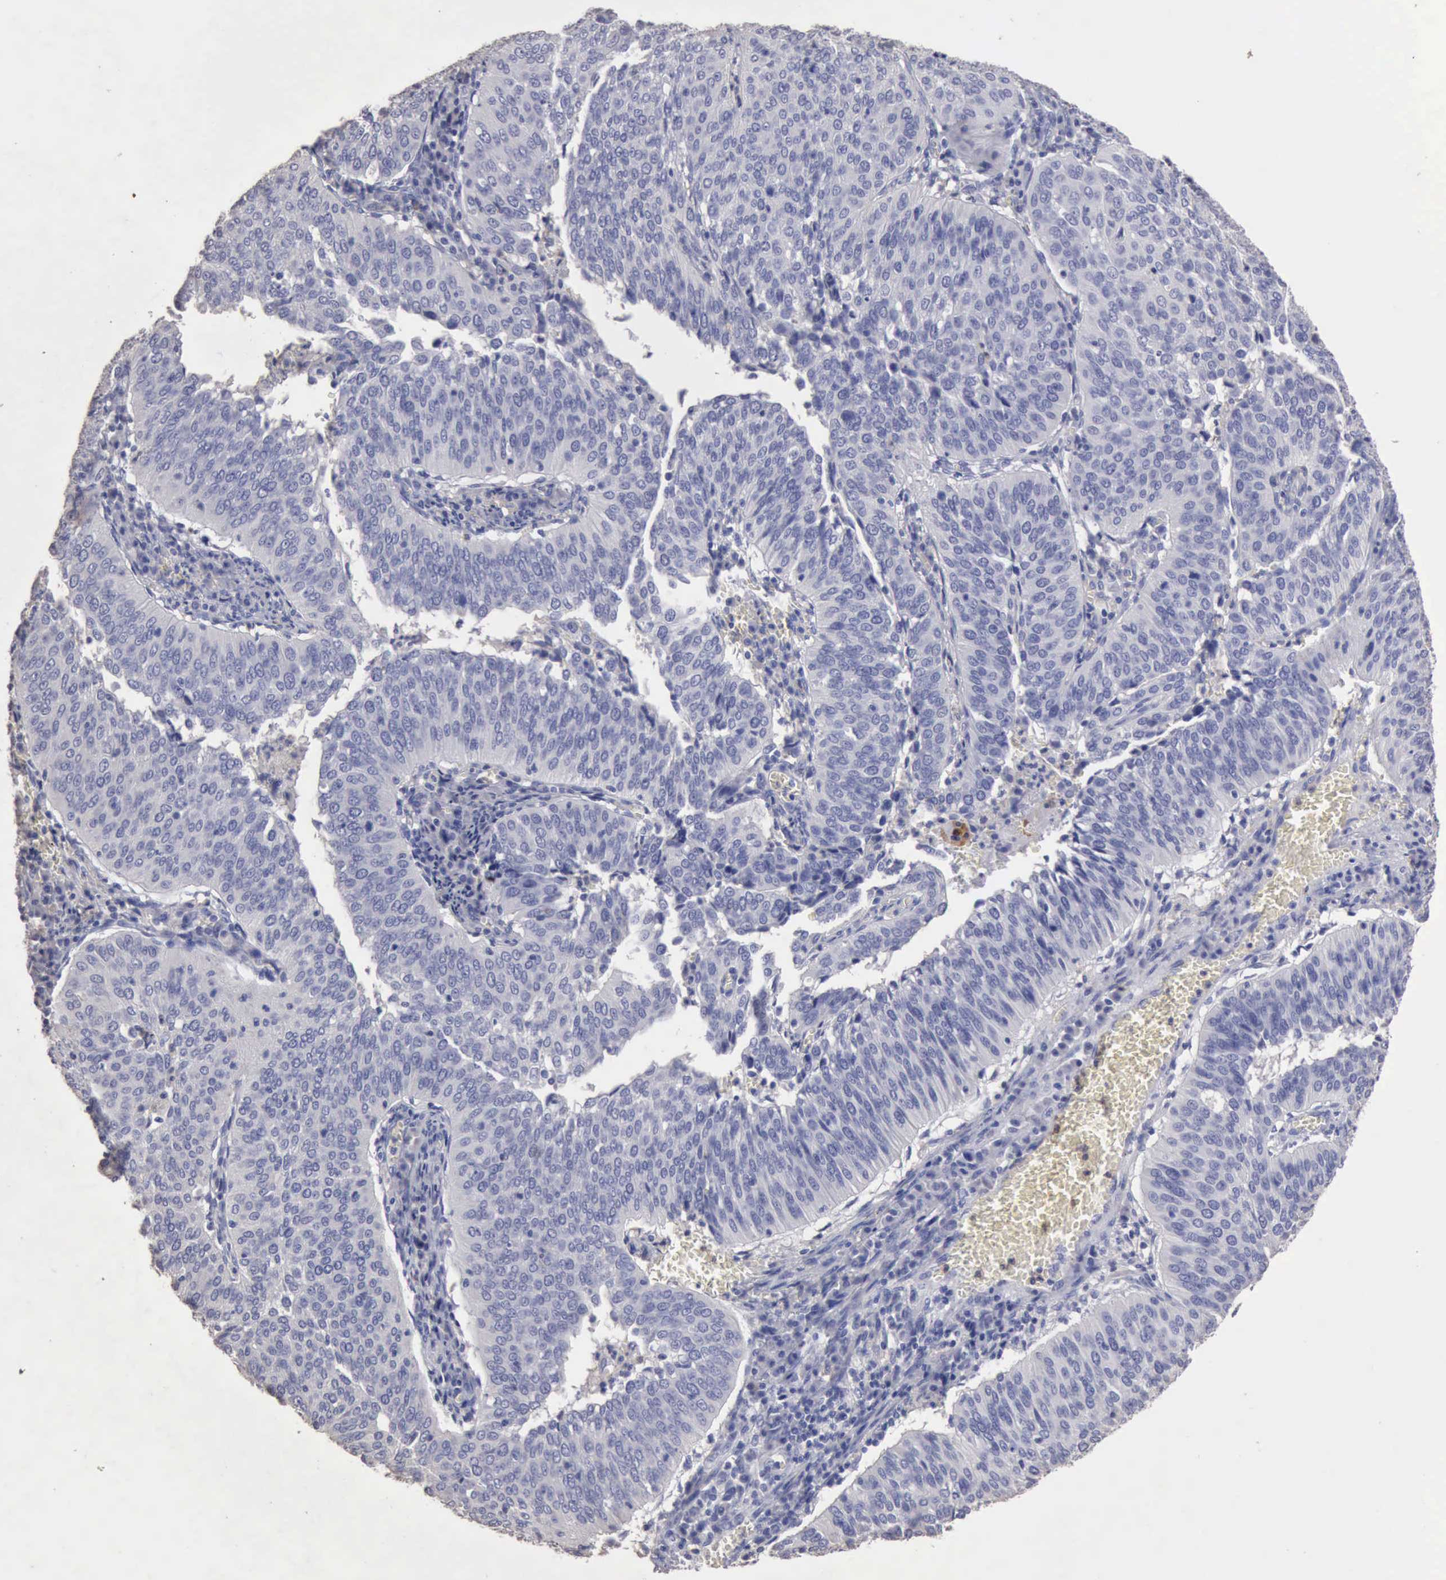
{"staining": {"intensity": "negative", "quantity": "none", "location": "none"}, "tissue": "cervical cancer", "cell_type": "Tumor cells", "image_type": "cancer", "snomed": [{"axis": "morphology", "description": "Squamous cell carcinoma, NOS"}, {"axis": "topography", "description": "Cervix"}], "caption": "There is no significant expression in tumor cells of cervical cancer.", "gene": "KRT6B", "patient": {"sex": "female", "age": 39}}